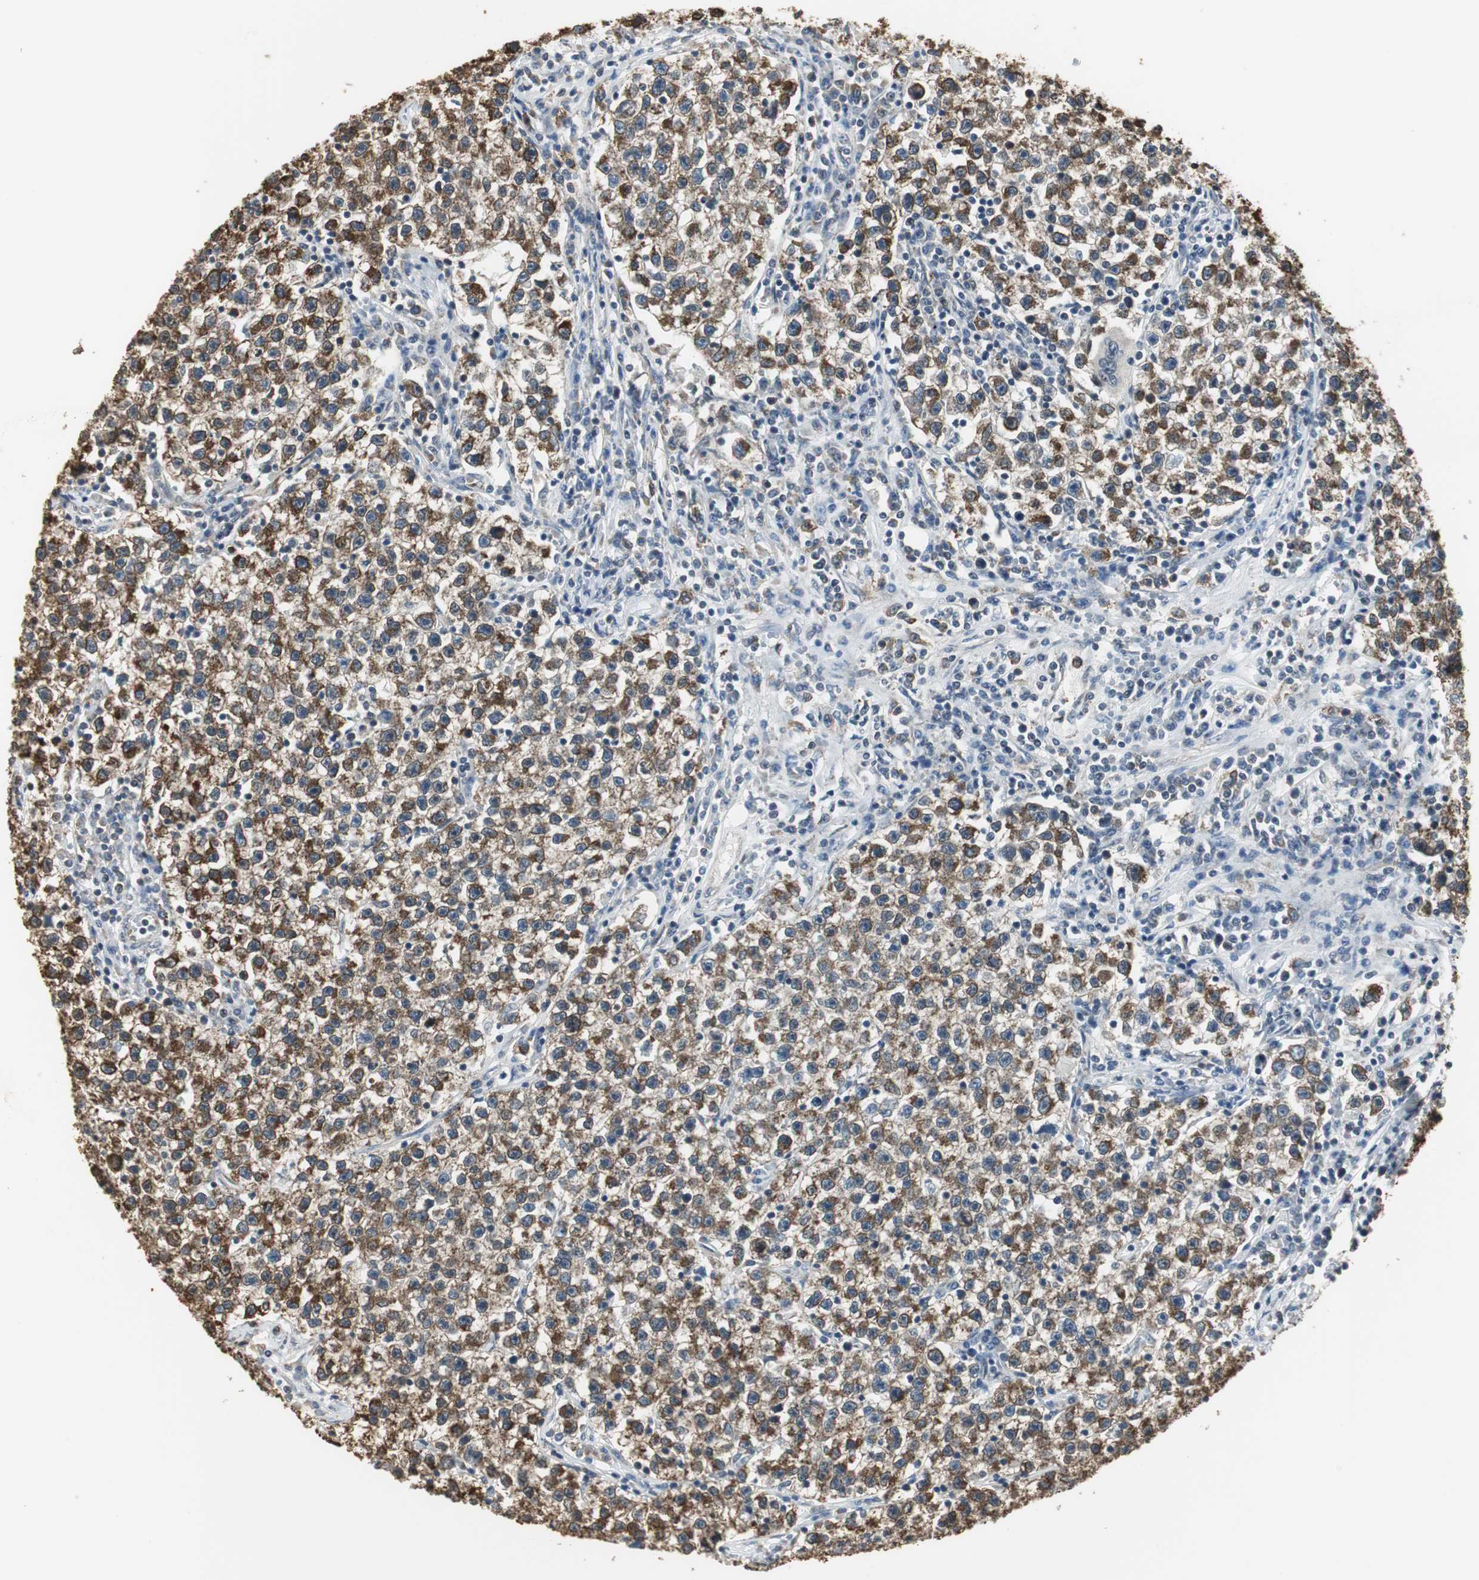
{"staining": {"intensity": "moderate", "quantity": ">75%", "location": "cytoplasmic/membranous"}, "tissue": "testis cancer", "cell_type": "Tumor cells", "image_type": "cancer", "snomed": [{"axis": "morphology", "description": "Seminoma, NOS"}, {"axis": "topography", "description": "Testis"}], "caption": "Immunohistochemistry of testis cancer exhibits medium levels of moderate cytoplasmic/membranous expression in about >75% of tumor cells. (brown staining indicates protein expression, while blue staining denotes nuclei).", "gene": "CCT5", "patient": {"sex": "male", "age": 22}}